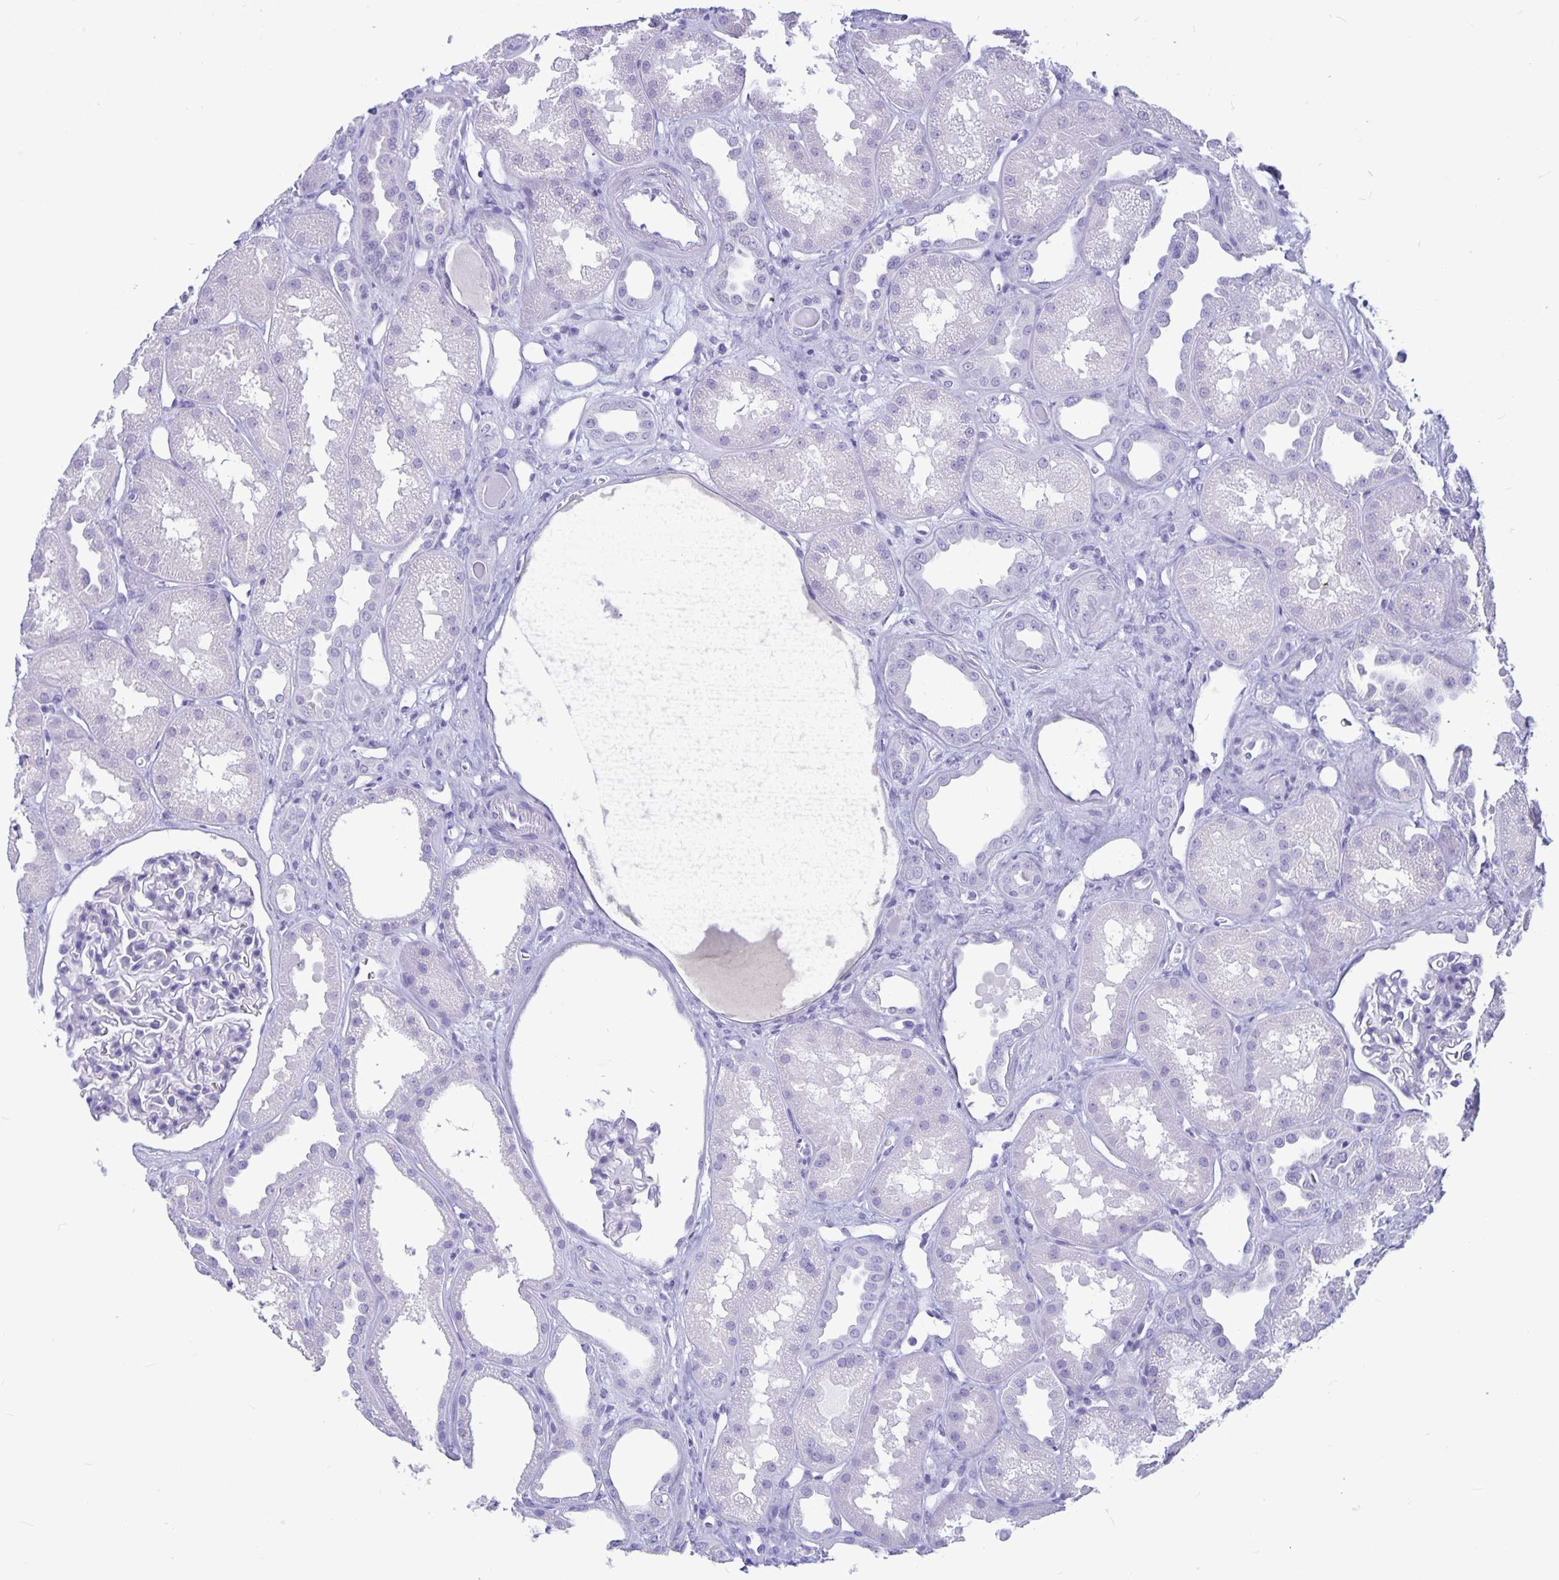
{"staining": {"intensity": "negative", "quantity": "none", "location": "none"}, "tissue": "kidney", "cell_type": "Cells in glomeruli", "image_type": "normal", "snomed": [{"axis": "morphology", "description": "Normal tissue, NOS"}, {"axis": "topography", "description": "Kidney"}], "caption": "A high-resolution micrograph shows immunohistochemistry staining of benign kidney, which demonstrates no significant expression in cells in glomeruli. The staining is performed using DAB (3,3'-diaminobenzidine) brown chromogen with nuclei counter-stained in using hematoxylin.", "gene": "BPIFA3", "patient": {"sex": "male", "age": 61}}